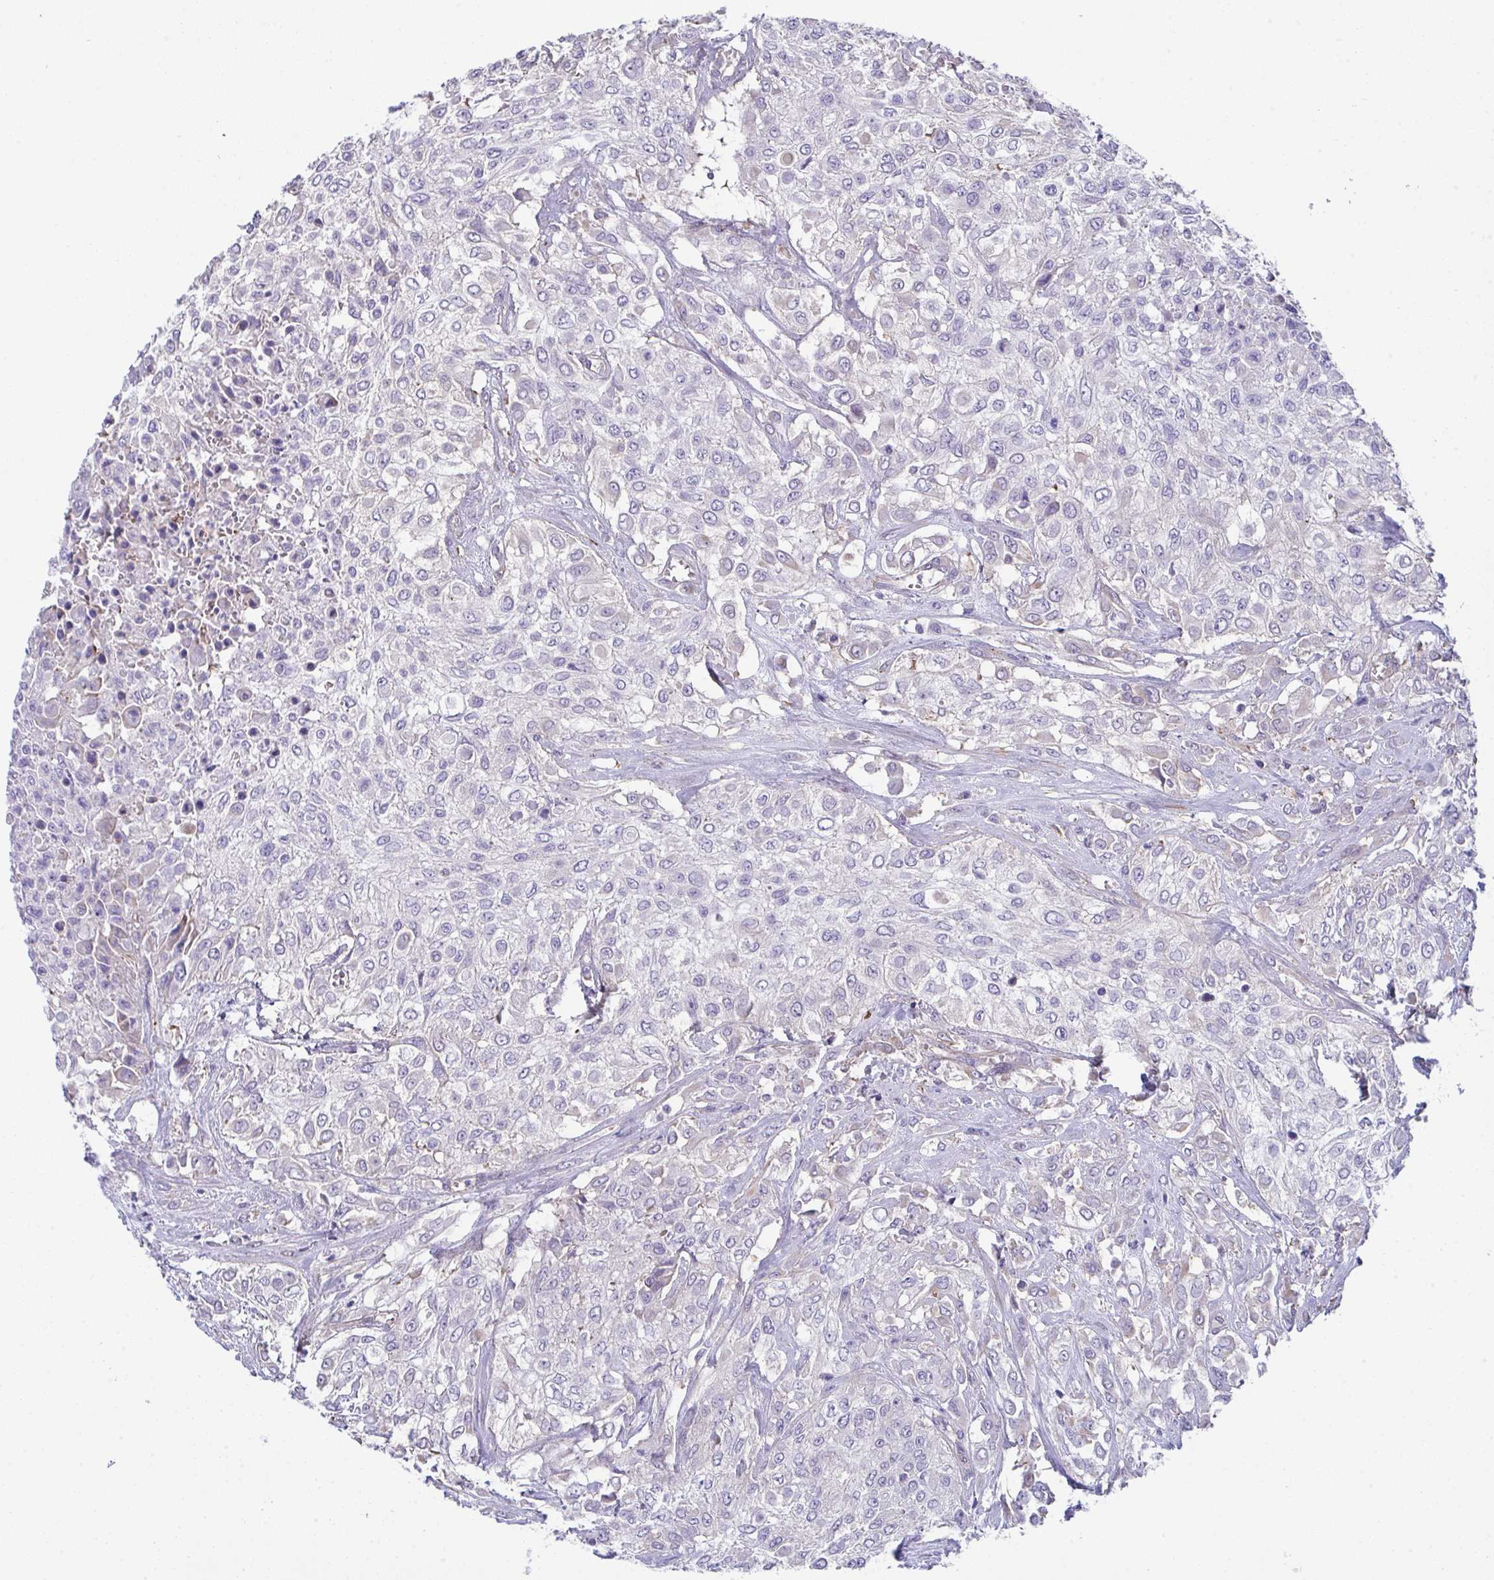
{"staining": {"intensity": "negative", "quantity": "none", "location": "none"}, "tissue": "urothelial cancer", "cell_type": "Tumor cells", "image_type": "cancer", "snomed": [{"axis": "morphology", "description": "Urothelial carcinoma, High grade"}, {"axis": "topography", "description": "Urinary bladder"}], "caption": "An IHC photomicrograph of urothelial carcinoma (high-grade) is shown. There is no staining in tumor cells of urothelial carcinoma (high-grade).", "gene": "MYL12A", "patient": {"sex": "male", "age": 57}}